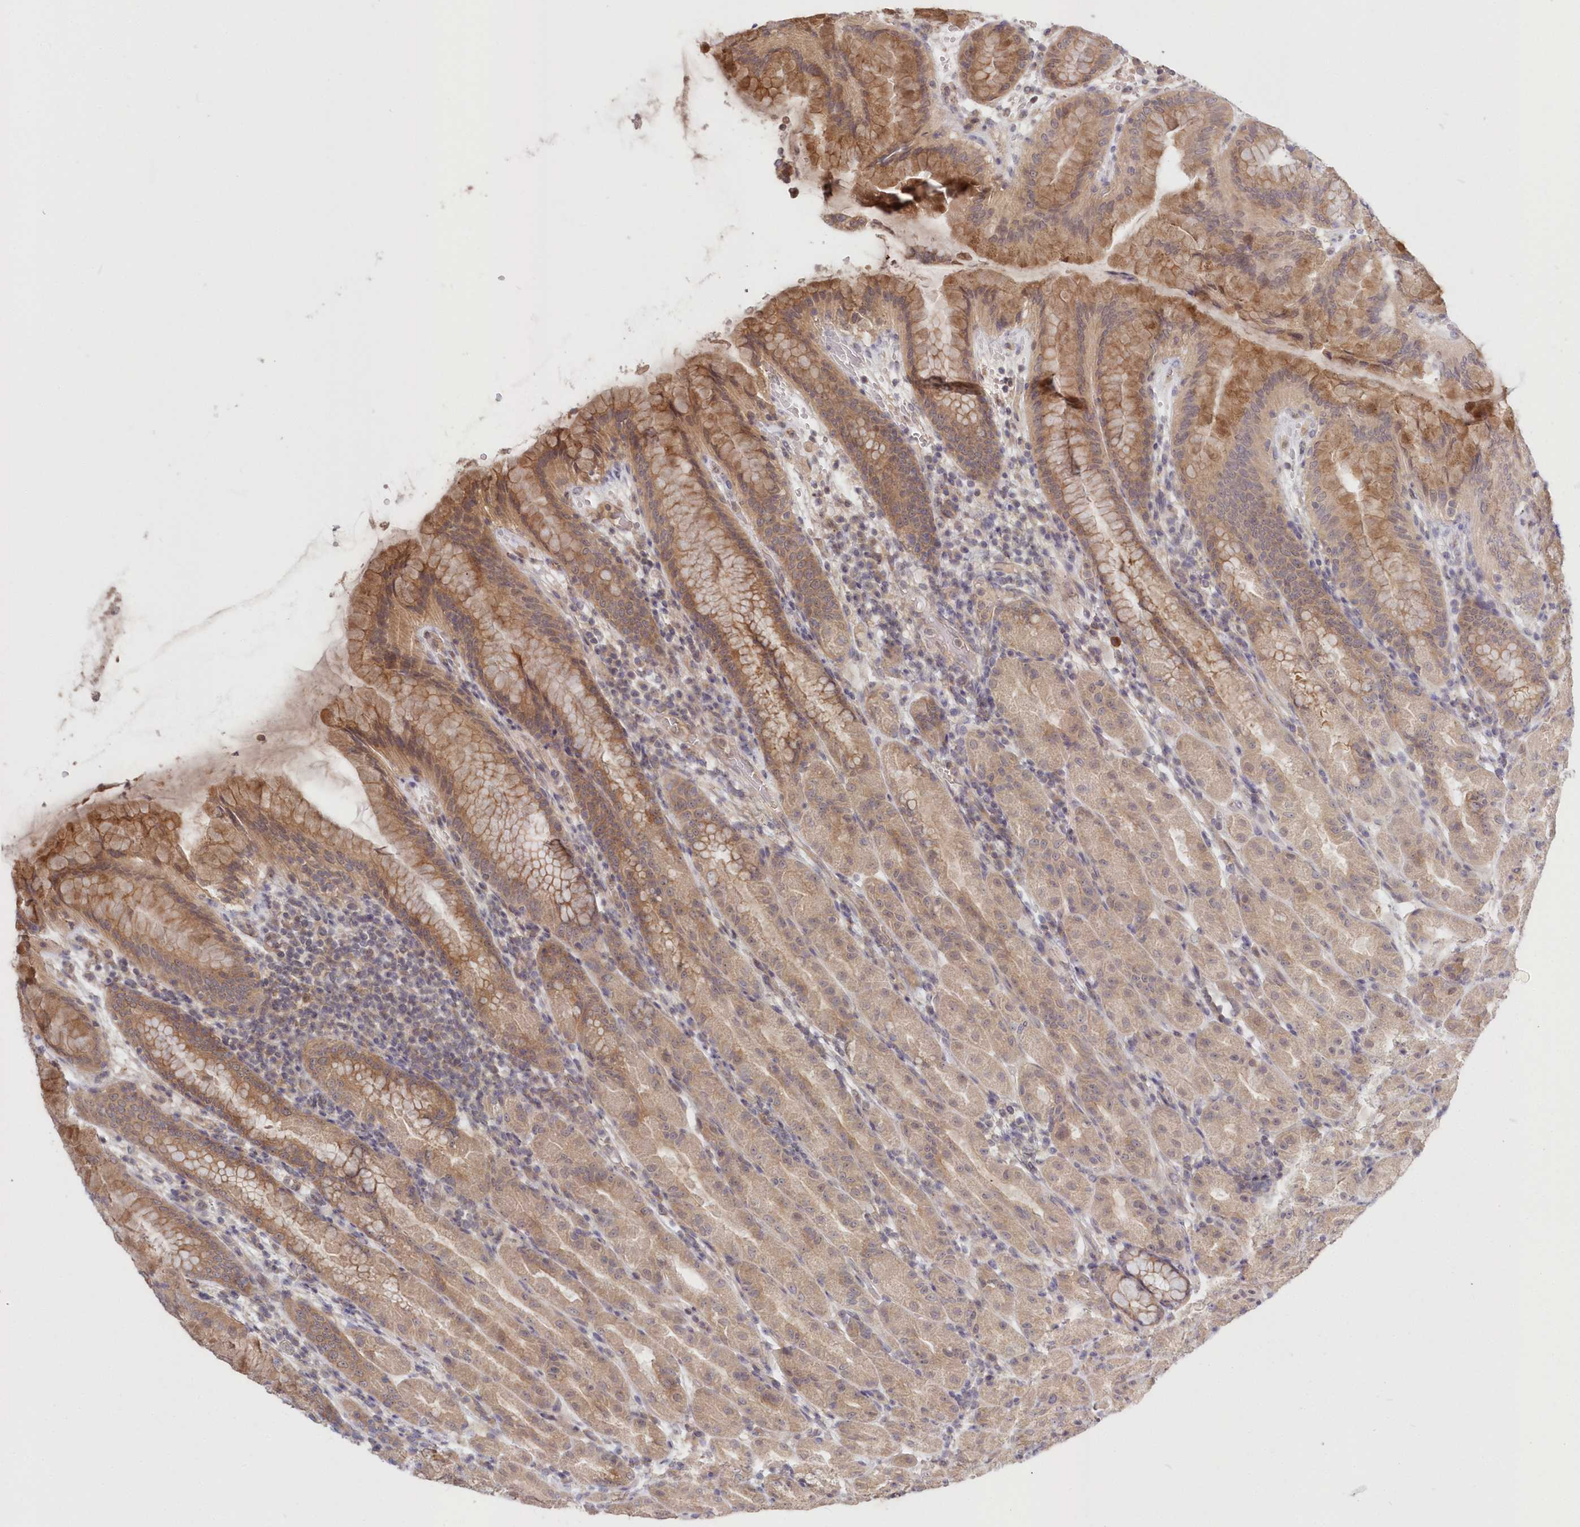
{"staining": {"intensity": "moderate", "quantity": "25%-75%", "location": "cytoplasmic/membranous"}, "tissue": "stomach", "cell_type": "Glandular cells", "image_type": "normal", "snomed": [{"axis": "morphology", "description": "Normal tissue, NOS"}, {"axis": "topography", "description": "Stomach"}], "caption": "Glandular cells display medium levels of moderate cytoplasmic/membranous positivity in approximately 25%-75% of cells in unremarkable stomach.", "gene": "KATNA1", "patient": {"sex": "female", "age": 79}}